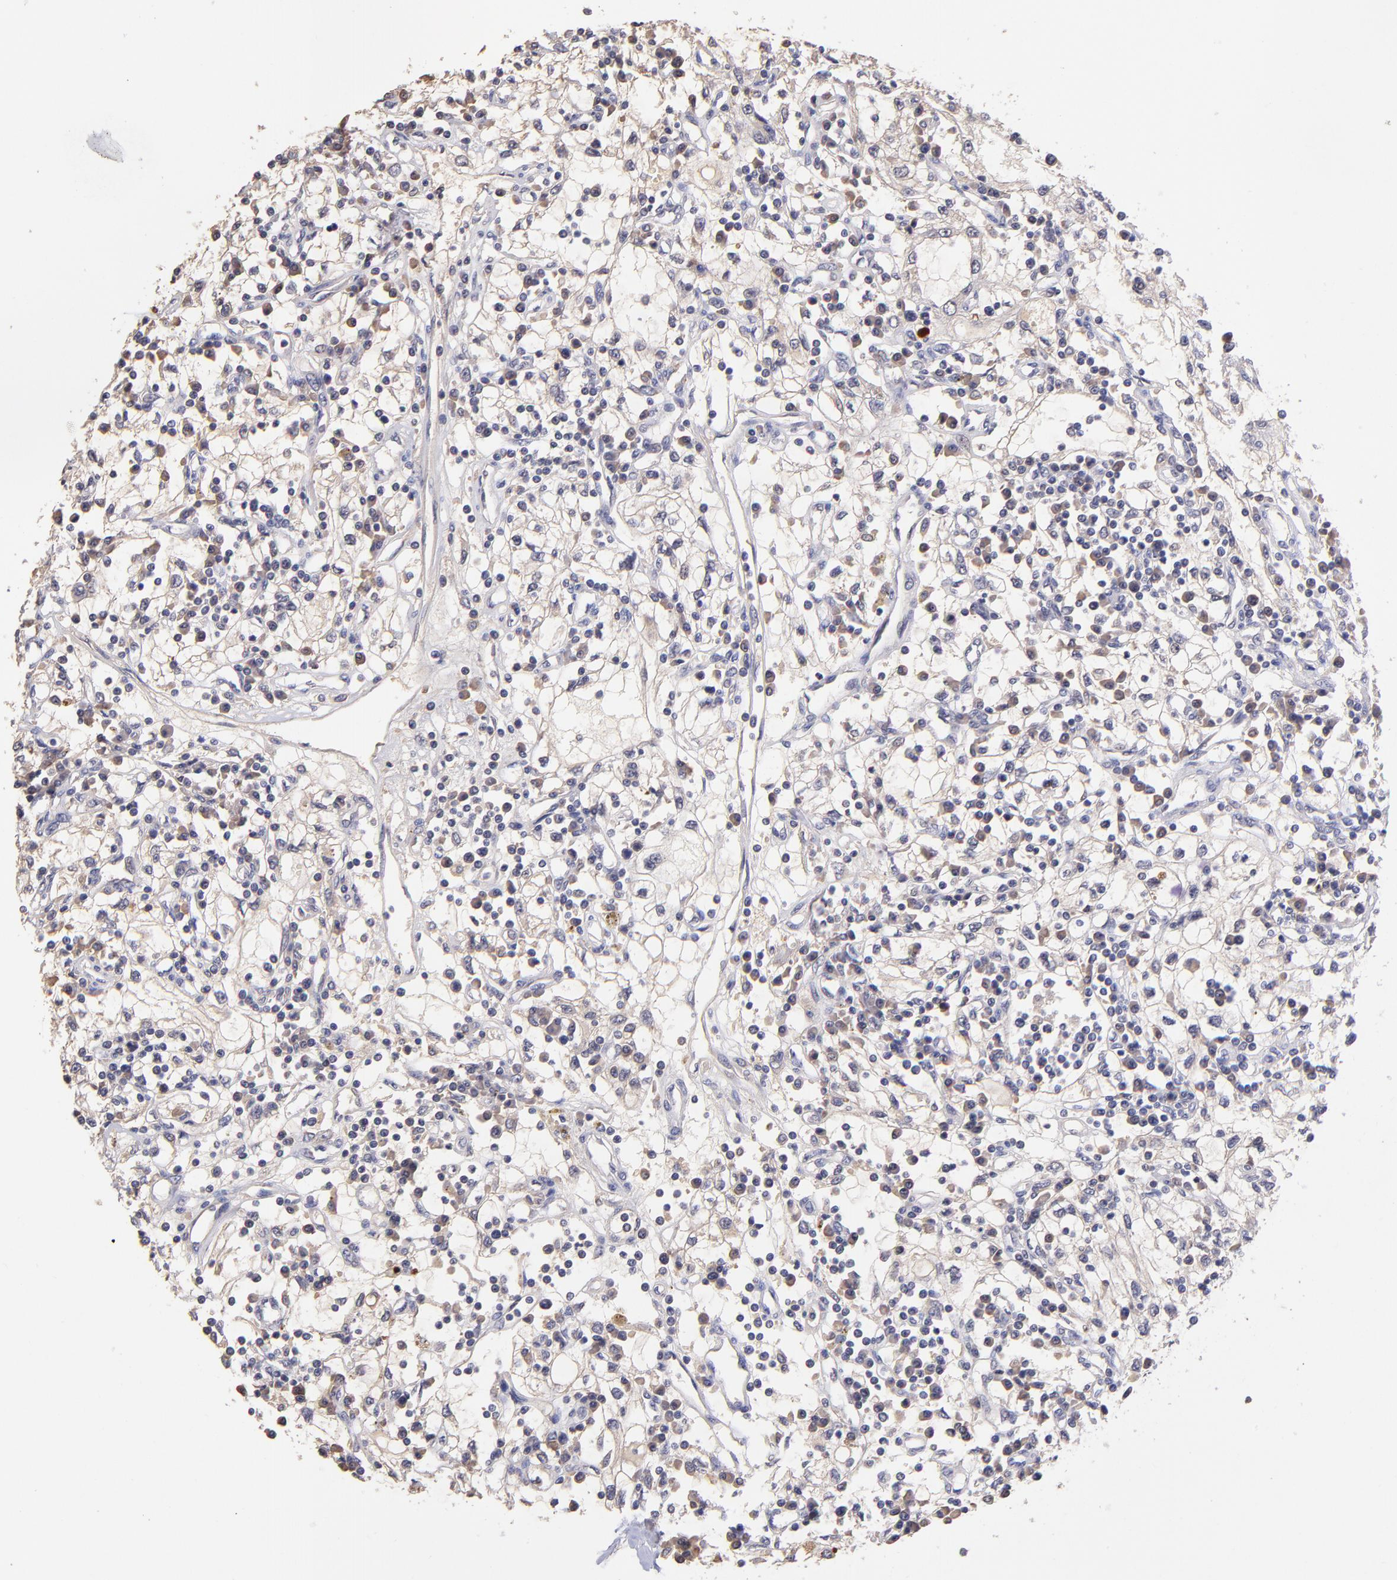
{"staining": {"intensity": "negative", "quantity": "none", "location": "none"}, "tissue": "renal cancer", "cell_type": "Tumor cells", "image_type": "cancer", "snomed": [{"axis": "morphology", "description": "Adenocarcinoma, NOS"}, {"axis": "topography", "description": "Kidney"}], "caption": "Renal adenocarcinoma was stained to show a protein in brown. There is no significant staining in tumor cells.", "gene": "RNASEL", "patient": {"sex": "male", "age": 82}}